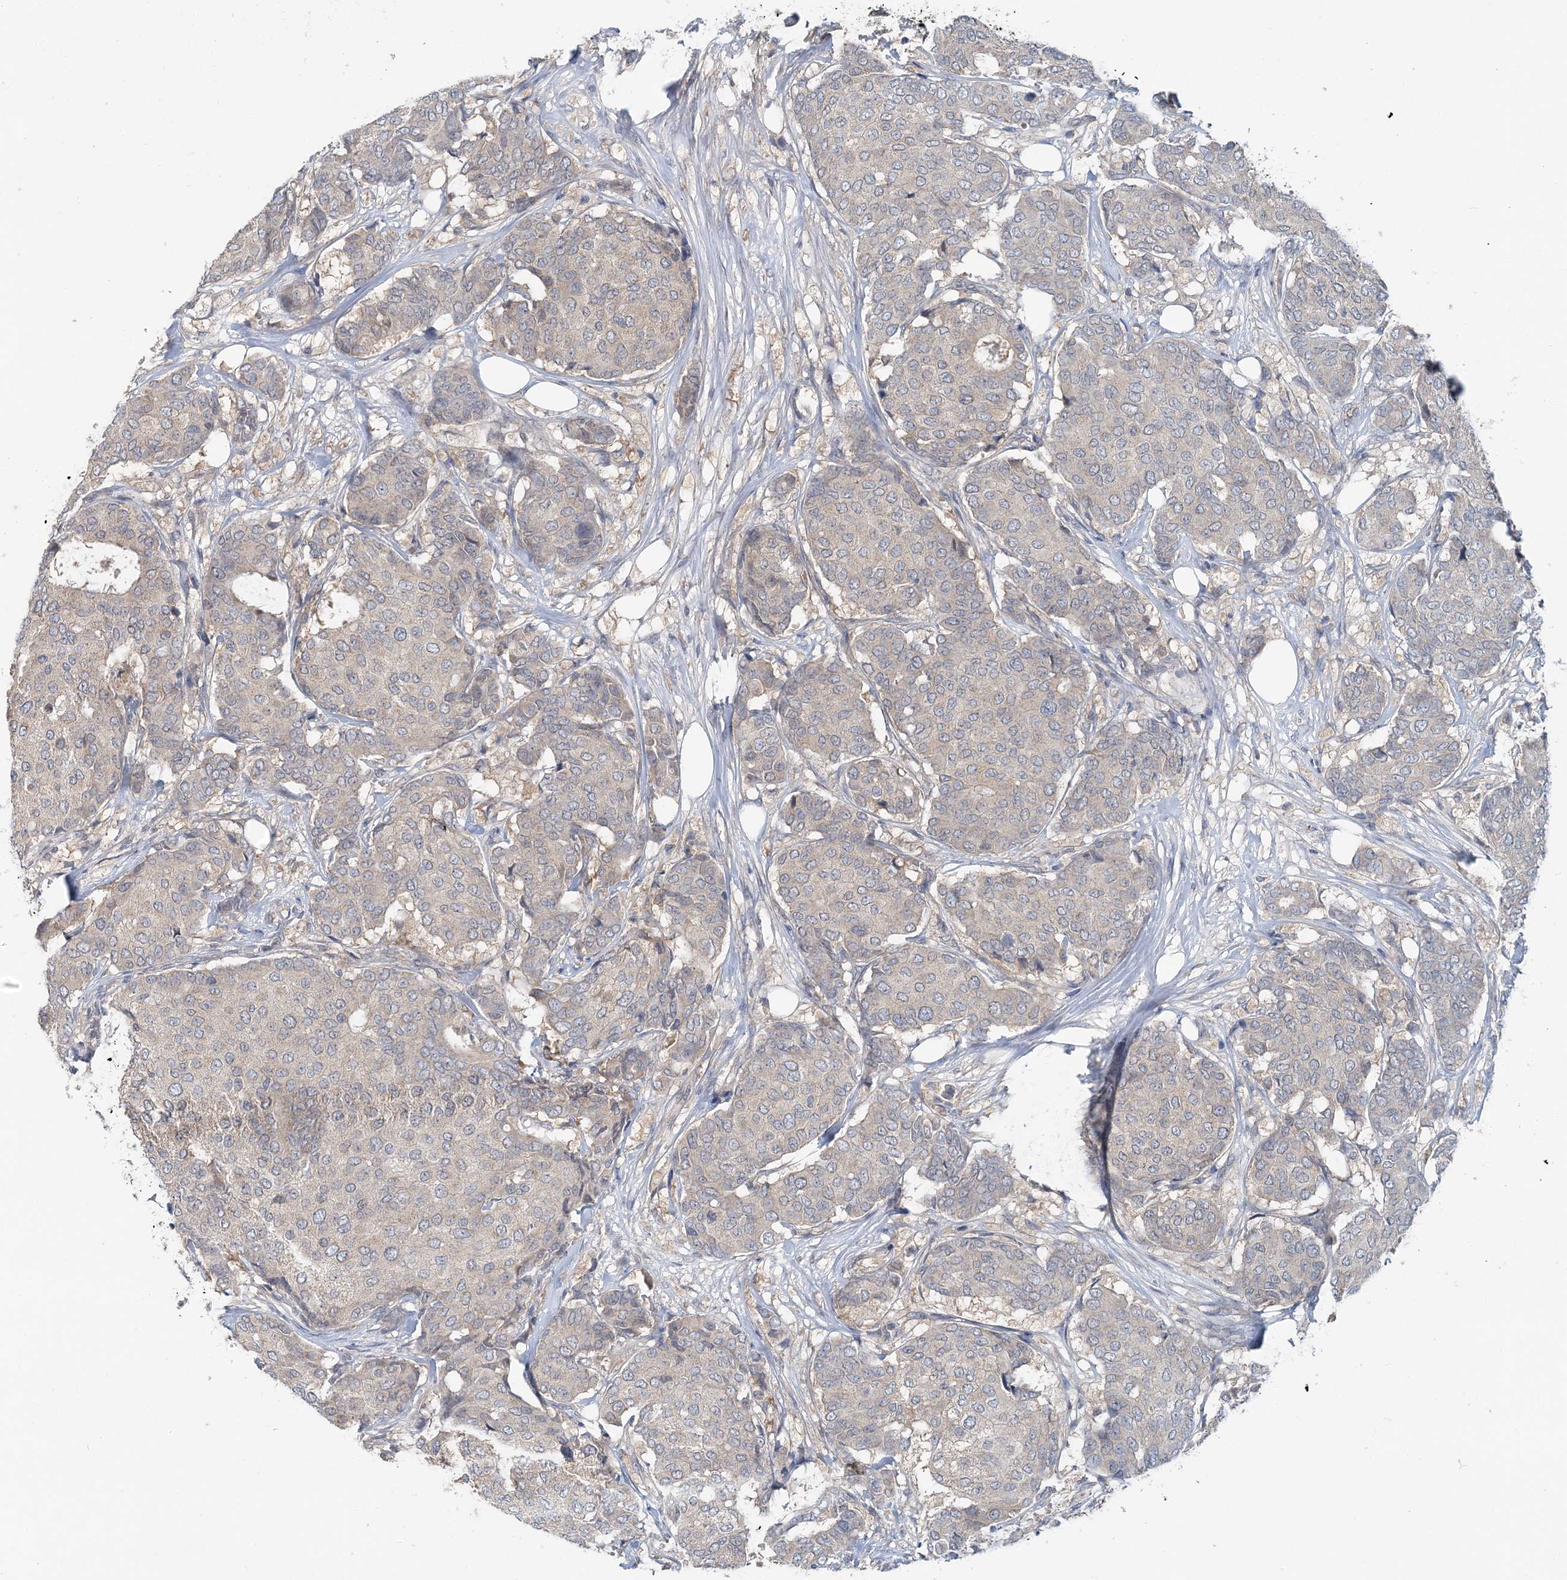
{"staining": {"intensity": "weak", "quantity": "<25%", "location": "cytoplasmic/membranous"}, "tissue": "breast cancer", "cell_type": "Tumor cells", "image_type": "cancer", "snomed": [{"axis": "morphology", "description": "Duct carcinoma"}, {"axis": "topography", "description": "Breast"}], "caption": "The histopathology image demonstrates no significant staining in tumor cells of breast intraductal carcinoma.", "gene": "RNF25", "patient": {"sex": "female", "age": 75}}